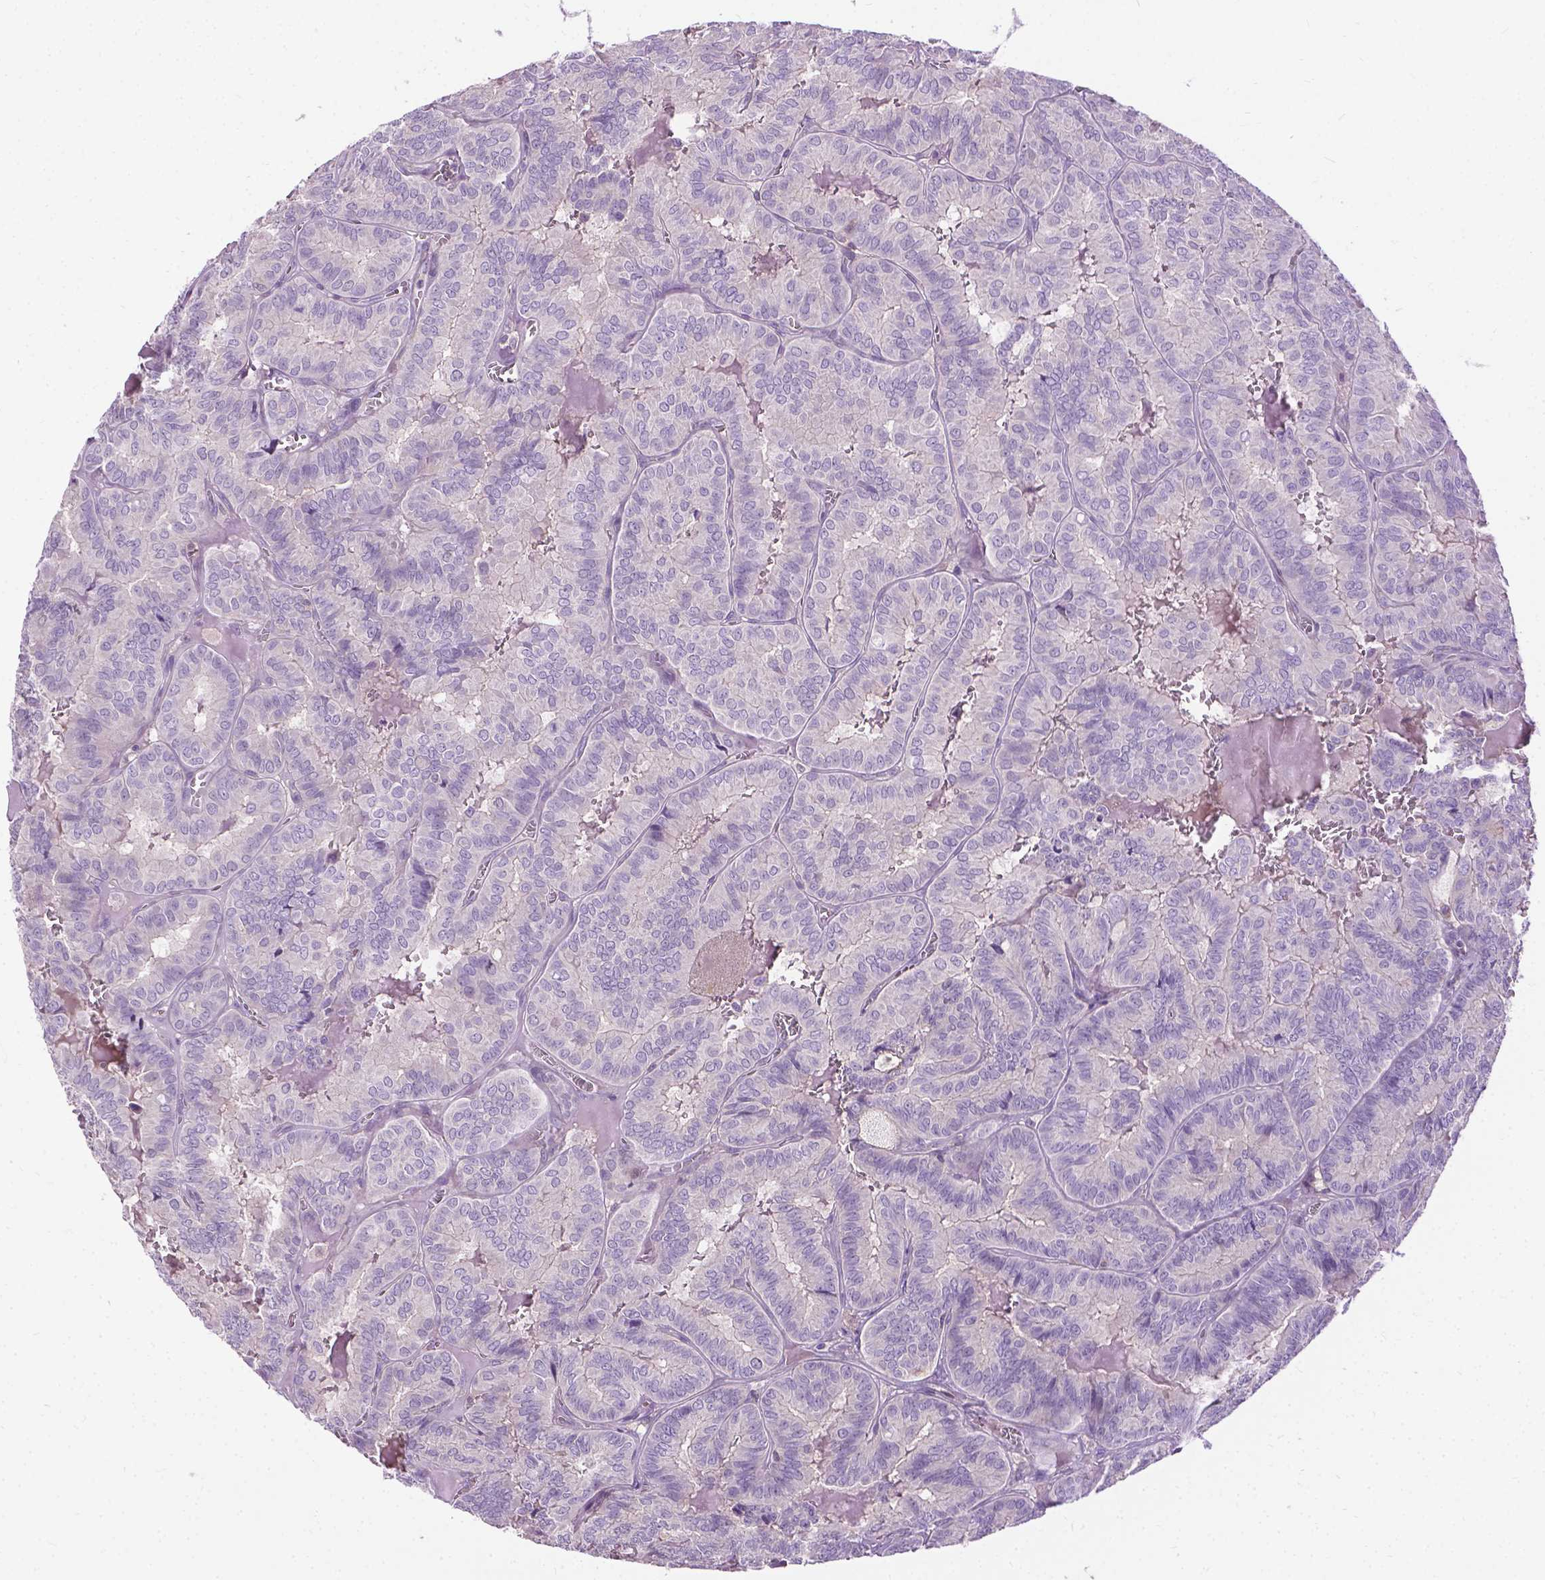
{"staining": {"intensity": "negative", "quantity": "none", "location": "none"}, "tissue": "thyroid cancer", "cell_type": "Tumor cells", "image_type": "cancer", "snomed": [{"axis": "morphology", "description": "Papillary adenocarcinoma, NOS"}, {"axis": "topography", "description": "Thyroid gland"}], "caption": "Tumor cells are negative for brown protein staining in thyroid cancer.", "gene": "JAK3", "patient": {"sex": "female", "age": 75}}